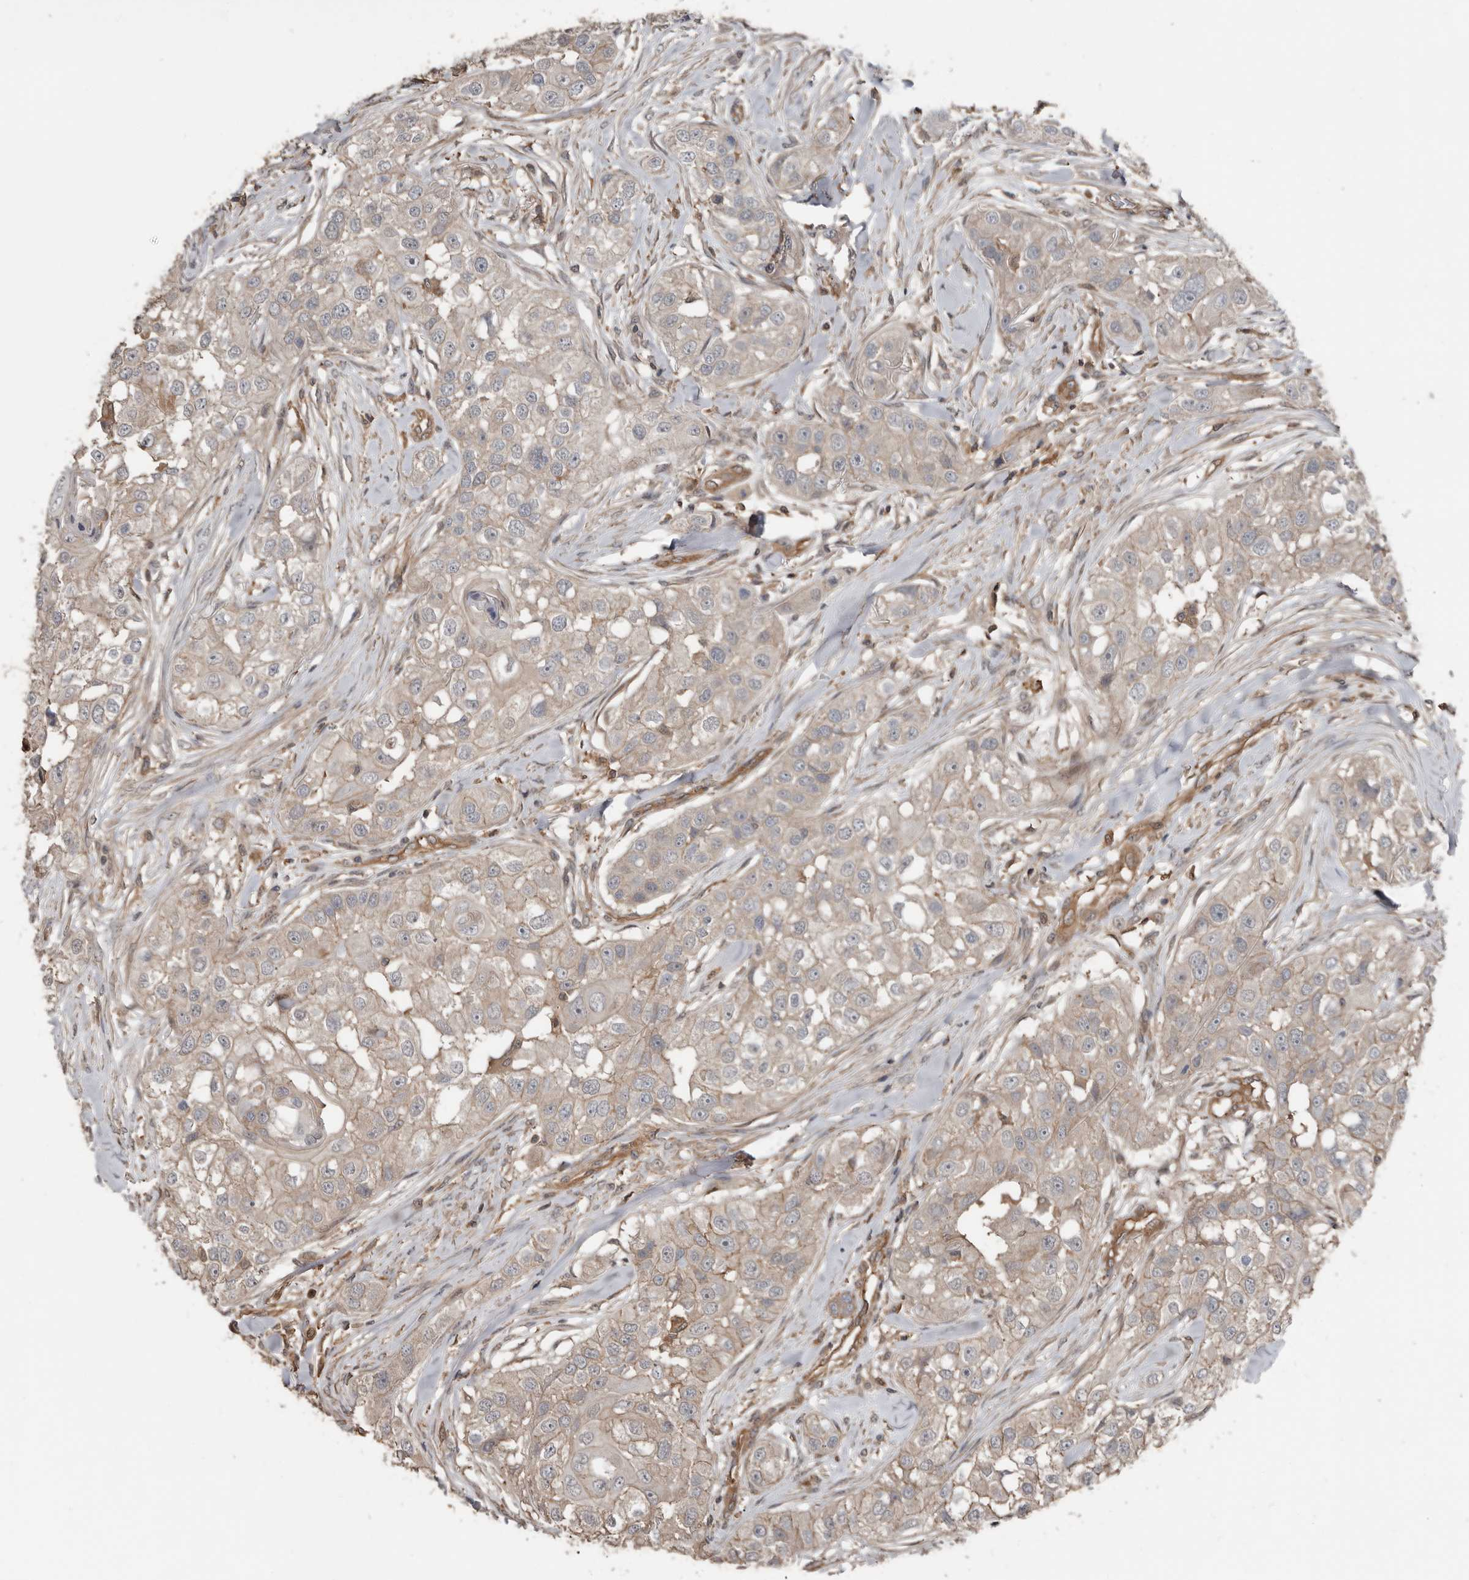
{"staining": {"intensity": "weak", "quantity": "<25%", "location": "cytoplasmic/membranous"}, "tissue": "head and neck cancer", "cell_type": "Tumor cells", "image_type": "cancer", "snomed": [{"axis": "morphology", "description": "Normal tissue, NOS"}, {"axis": "morphology", "description": "Squamous cell carcinoma, NOS"}, {"axis": "topography", "description": "Skeletal muscle"}, {"axis": "topography", "description": "Head-Neck"}], "caption": "DAB (3,3'-diaminobenzidine) immunohistochemical staining of human head and neck cancer exhibits no significant expression in tumor cells.", "gene": "EXOC3L1", "patient": {"sex": "male", "age": 51}}